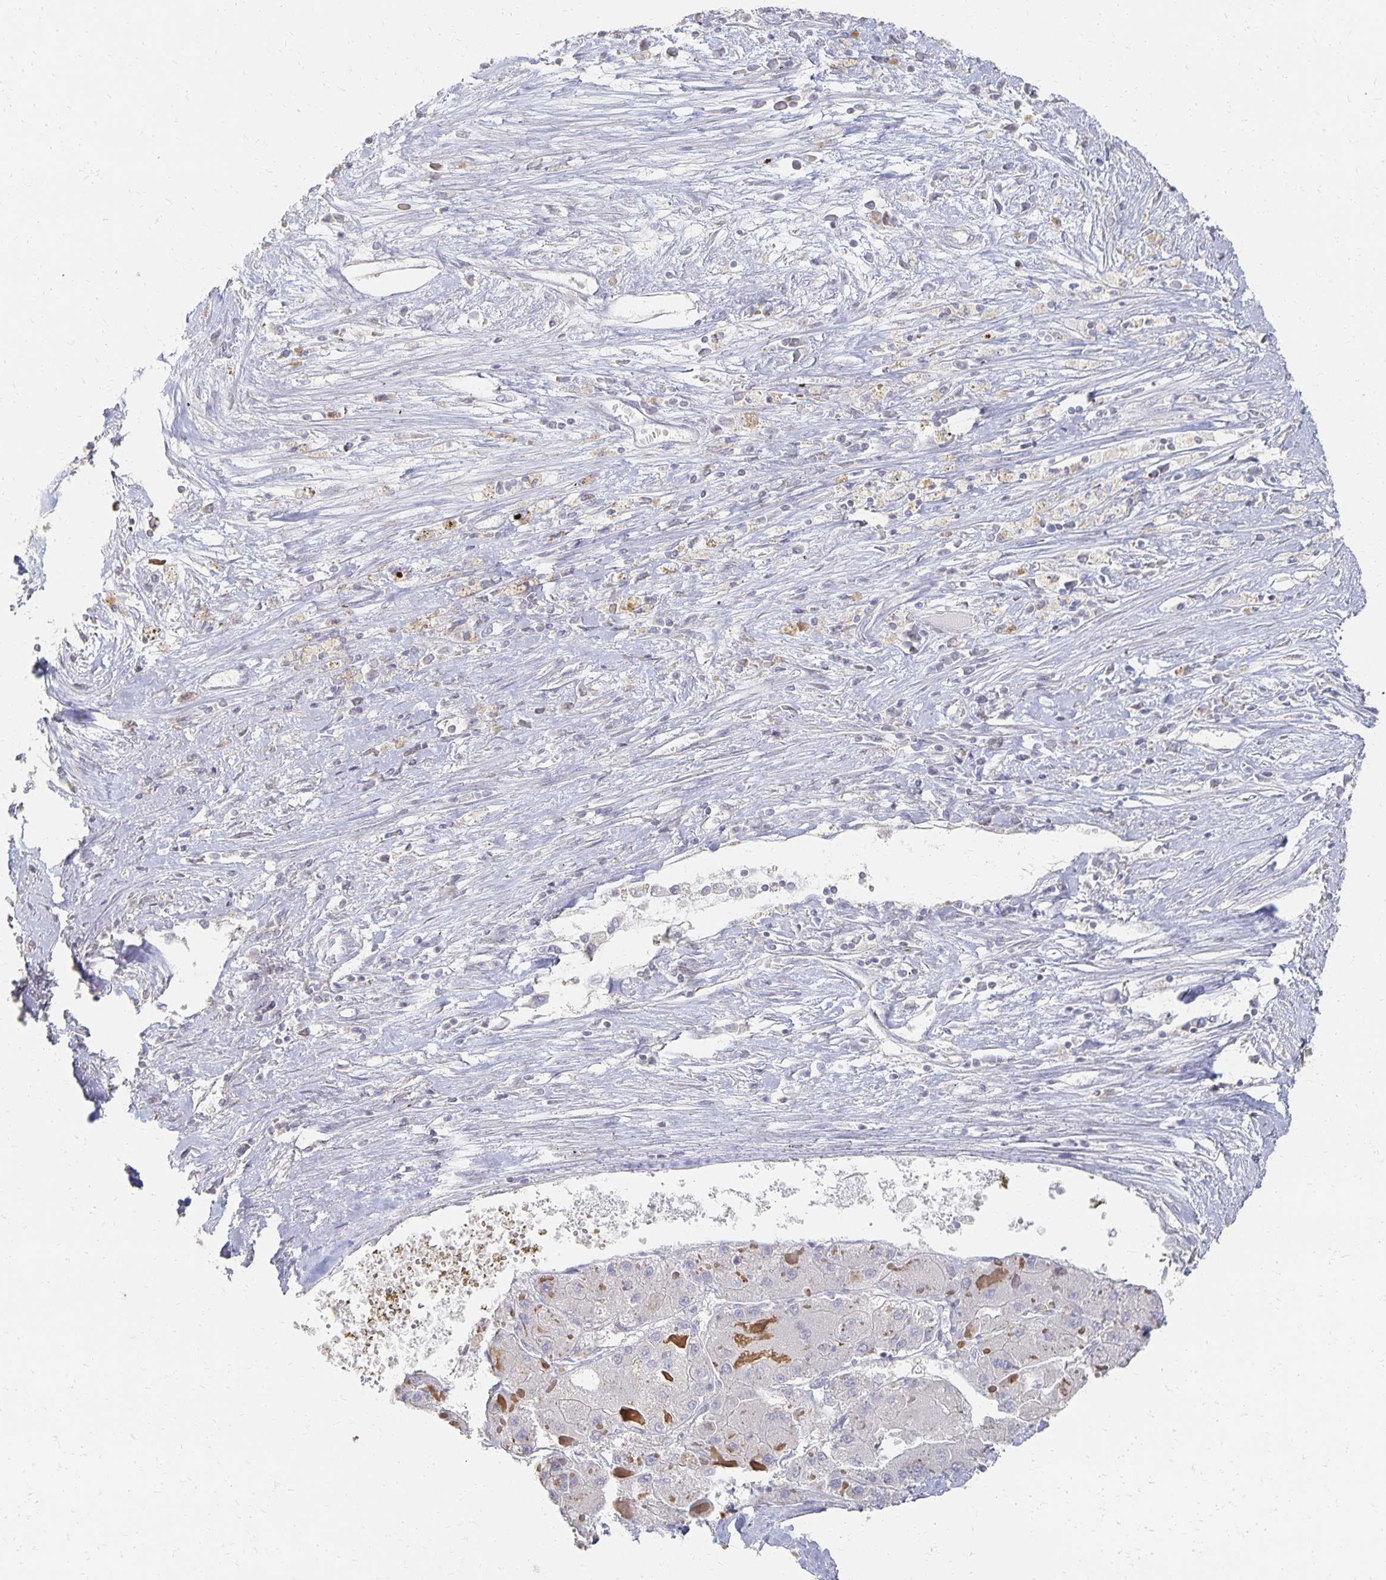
{"staining": {"intensity": "moderate", "quantity": "25%-75%", "location": "cytoplasmic/membranous"}, "tissue": "liver cancer", "cell_type": "Tumor cells", "image_type": "cancer", "snomed": [{"axis": "morphology", "description": "Carcinoma, Hepatocellular, NOS"}, {"axis": "topography", "description": "Liver"}], "caption": "This micrograph displays immunohistochemistry staining of human liver cancer, with medium moderate cytoplasmic/membranous staining in approximately 25%-75% of tumor cells.", "gene": "CST6", "patient": {"sex": "female", "age": 73}}